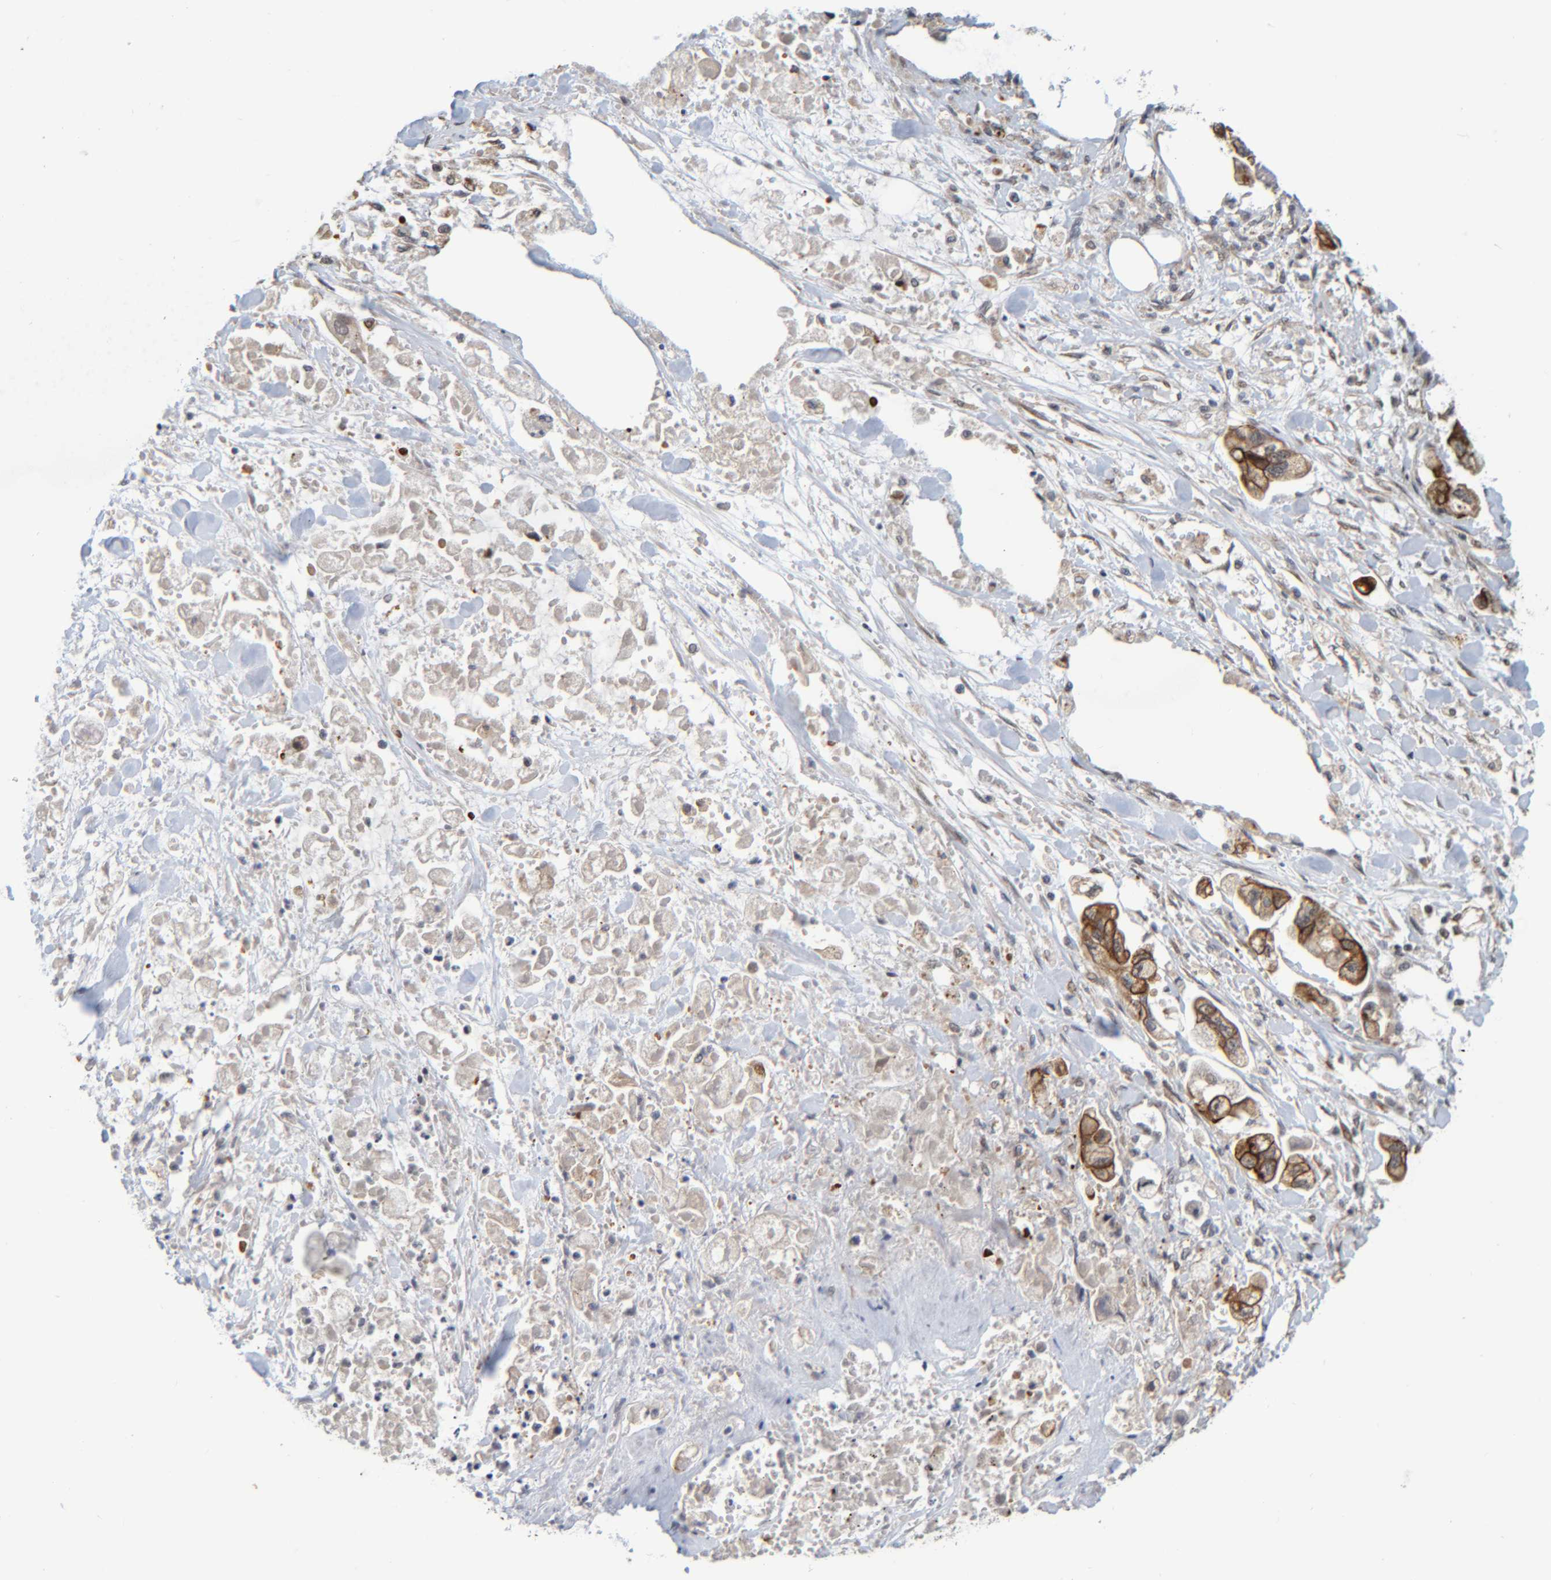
{"staining": {"intensity": "strong", "quantity": ">75%", "location": "cytoplasmic/membranous"}, "tissue": "stomach cancer", "cell_type": "Tumor cells", "image_type": "cancer", "snomed": [{"axis": "morphology", "description": "Normal tissue, NOS"}, {"axis": "morphology", "description": "Adenocarcinoma, NOS"}, {"axis": "topography", "description": "Stomach"}], "caption": "Protein analysis of stomach cancer tissue demonstrates strong cytoplasmic/membranous expression in about >75% of tumor cells.", "gene": "CCDC57", "patient": {"sex": "male", "age": 62}}